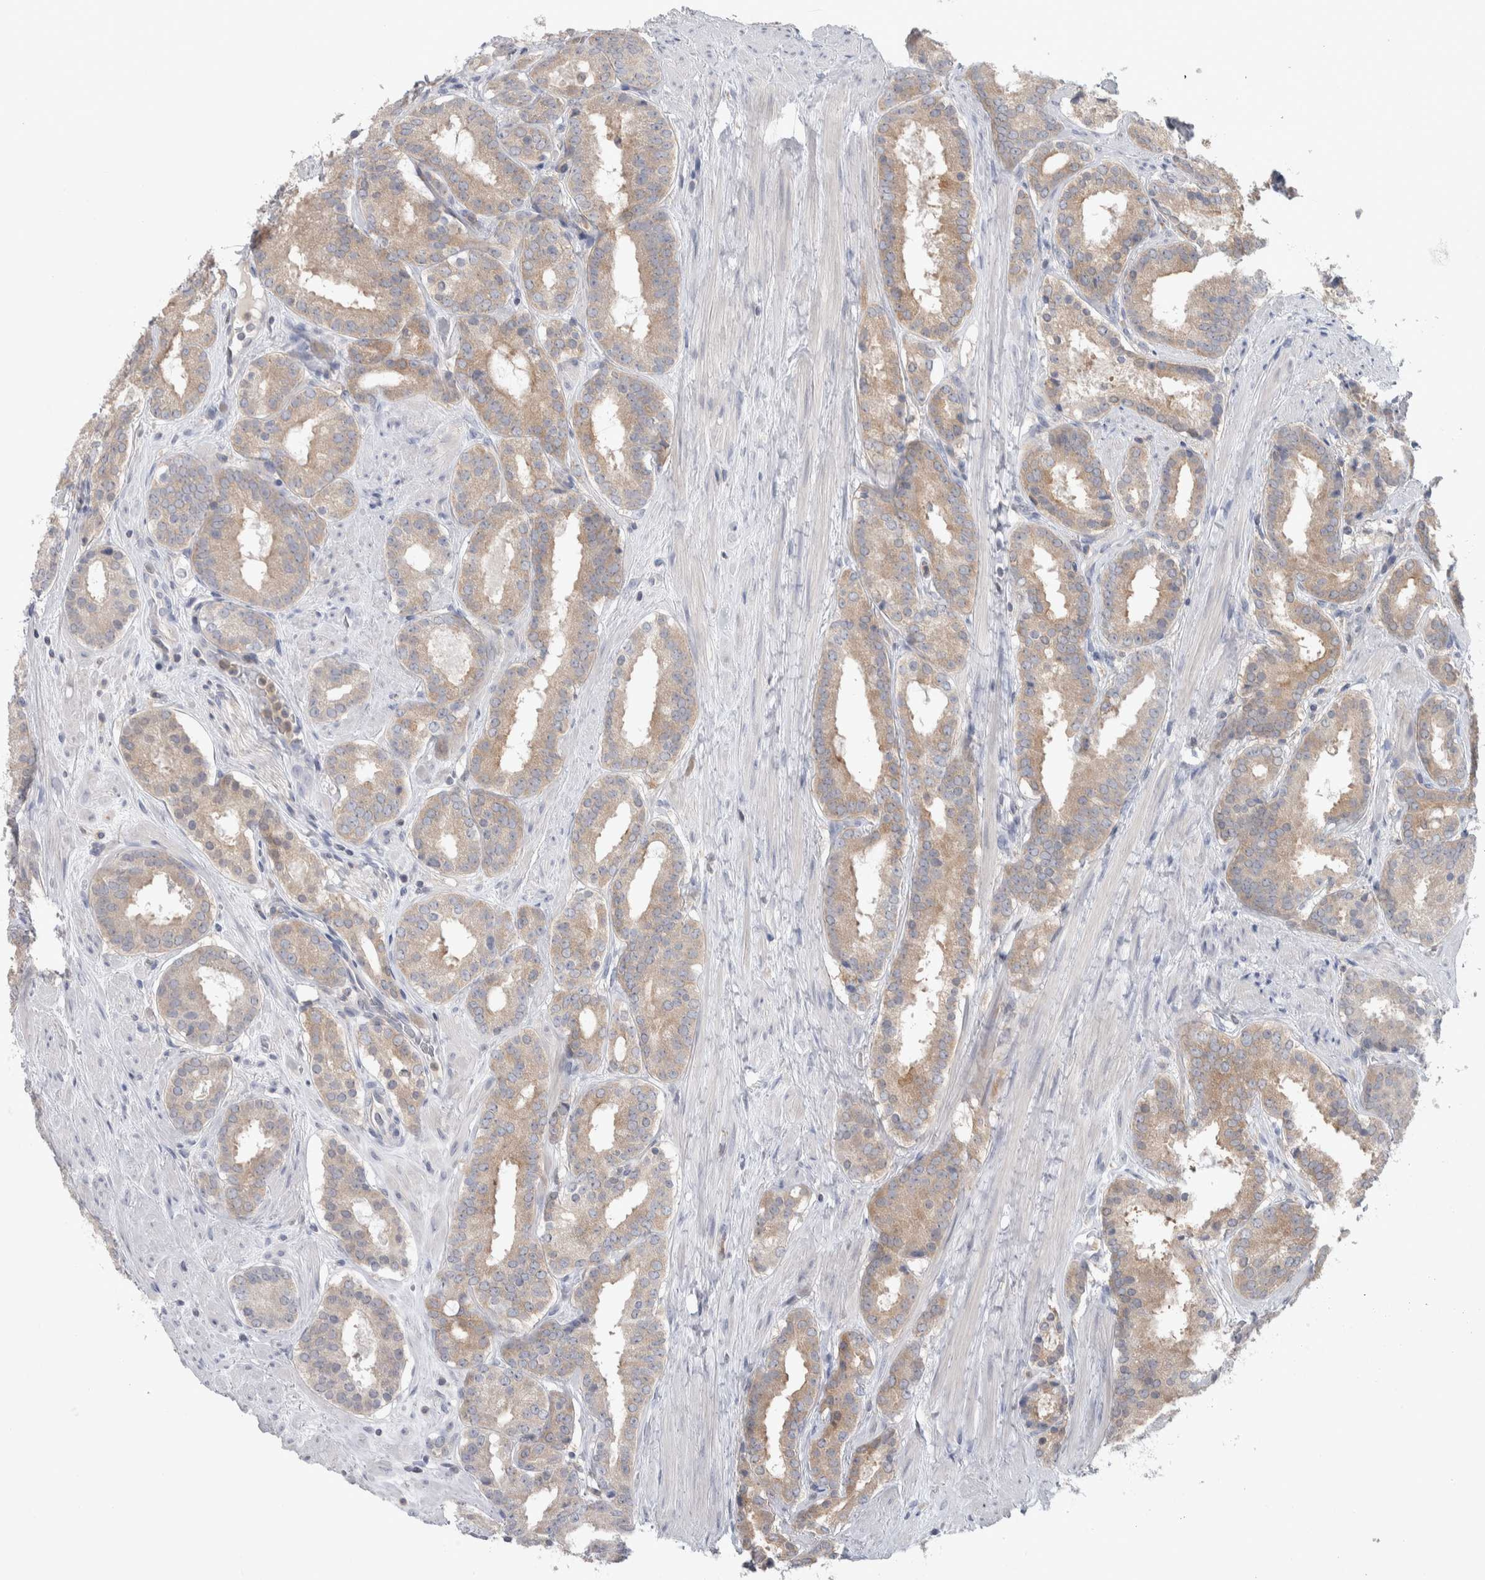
{"staining": {"intensity": "weak", "quantity": "25%-75%", "location": "cytoplasmic/membranous"}, "tissue": "prostate cancer", "cell_type": "Tumor cells", "image_type": "cancer", "snomed": [{"axis": "morphology", "description": "Adenocarcinoma, Low grade"}, {"axis": "topography", "description": "Prostate"}], "caption": "Protein expression by immunohistochemistry (IHC) shows weak cytoplasmic/membranous expression in approximately 25%-75% of tumor cells in prostate low-grade adenocarcinoma.", "gene": "HTATIP2", "patient": {"sex": "male", "age": 69}}